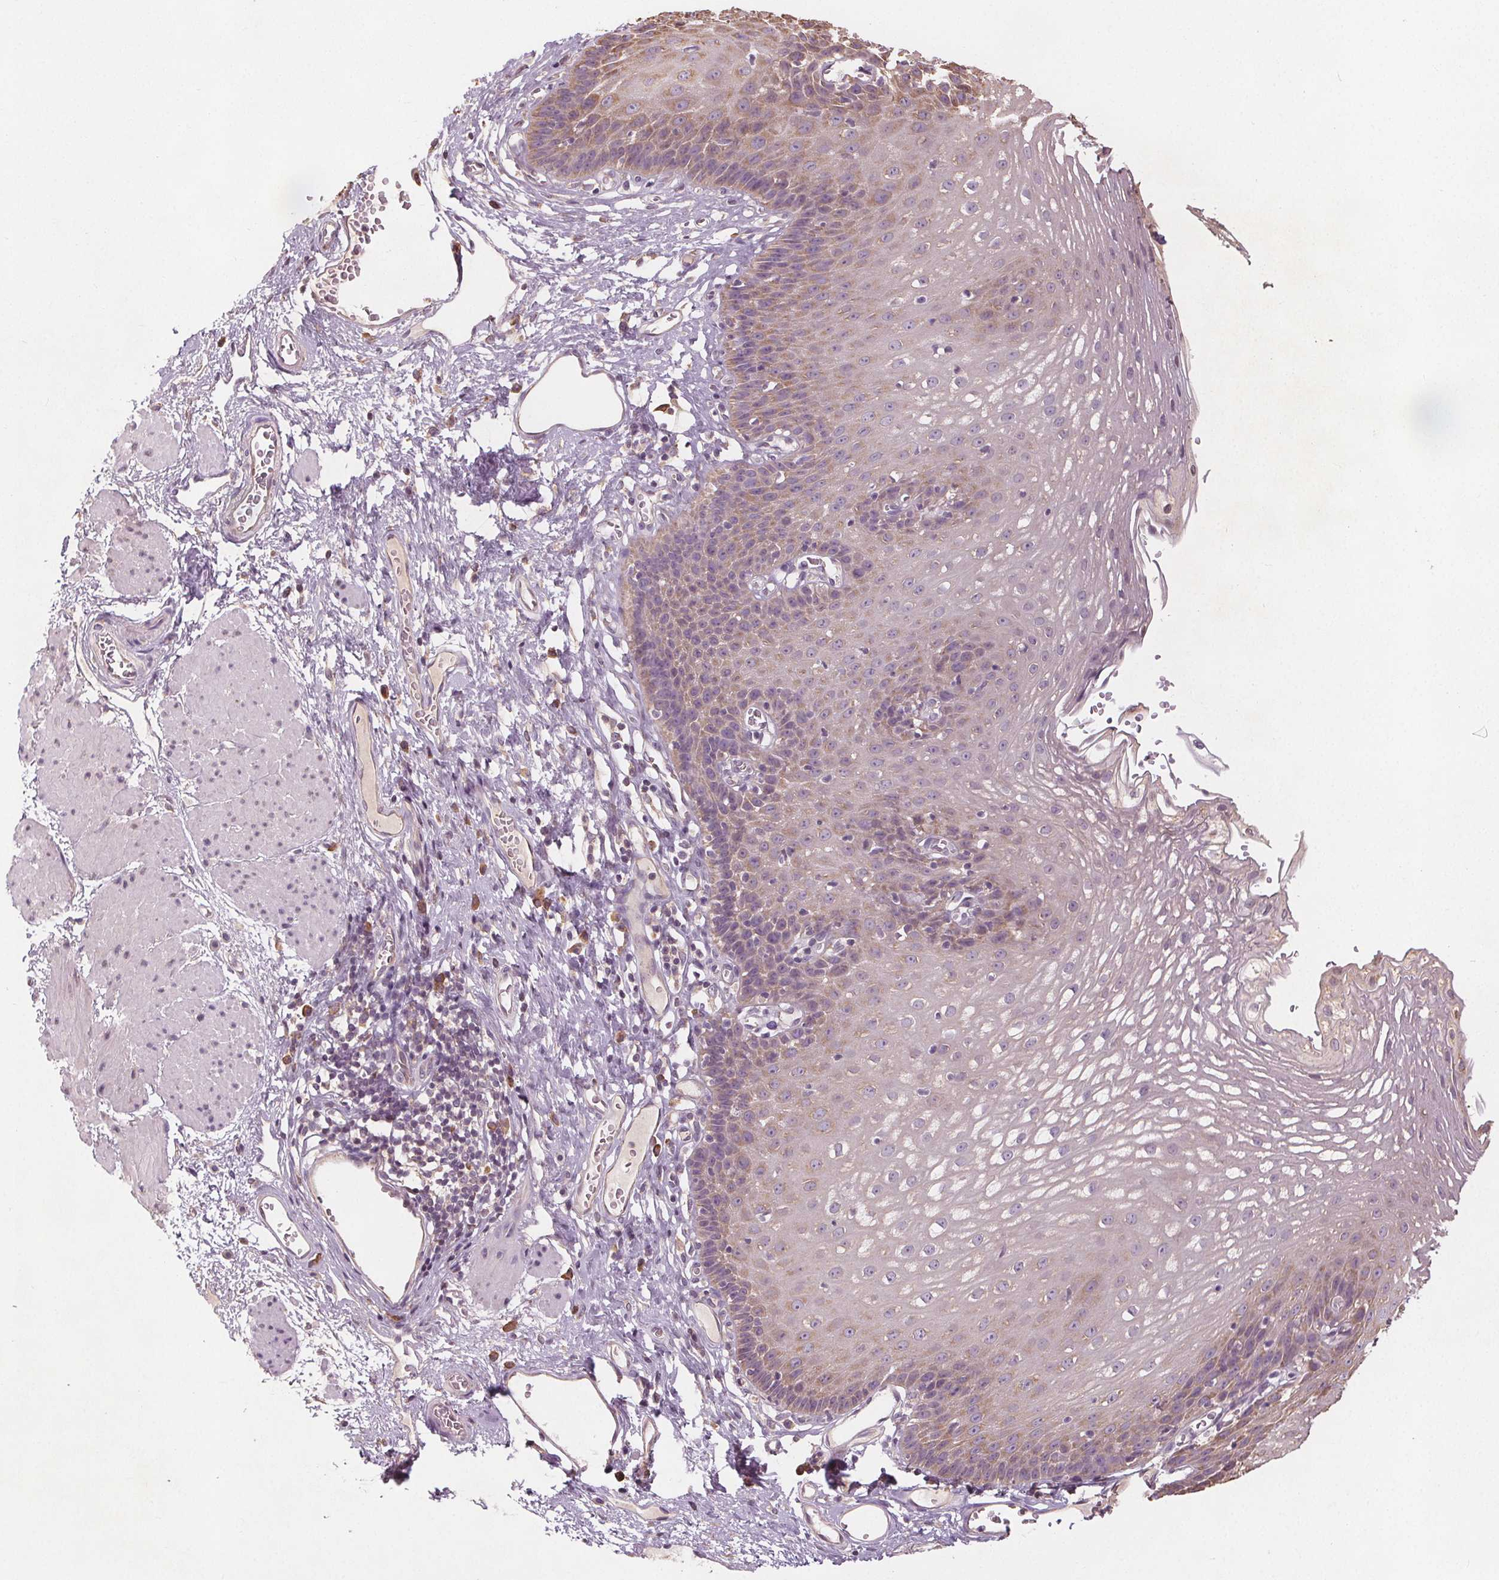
{"staining": {"intensity": "weak", "quantity": "<25%", "location": "cytoplasmic/membranous"}, "tissue": "esophagus", "cell_type": "Squamous epithelial cells", "image_type": "normal", "snomed": [{"axis": "morphology", "description": "Normal tissue, NOS"}, {"axis": "topography", "description": "Esophagus"}], "caption": "High magnification brightfield microscopy of unremarkable esophagus stained with DAB (3,3'-diaminobenzidine) (brown) and counterstained with hematoxylin (blue): squamous epithelial cells show no significant staining.", "gene": "TMEM80", "patient": {"sex": "male", "age": 72}}